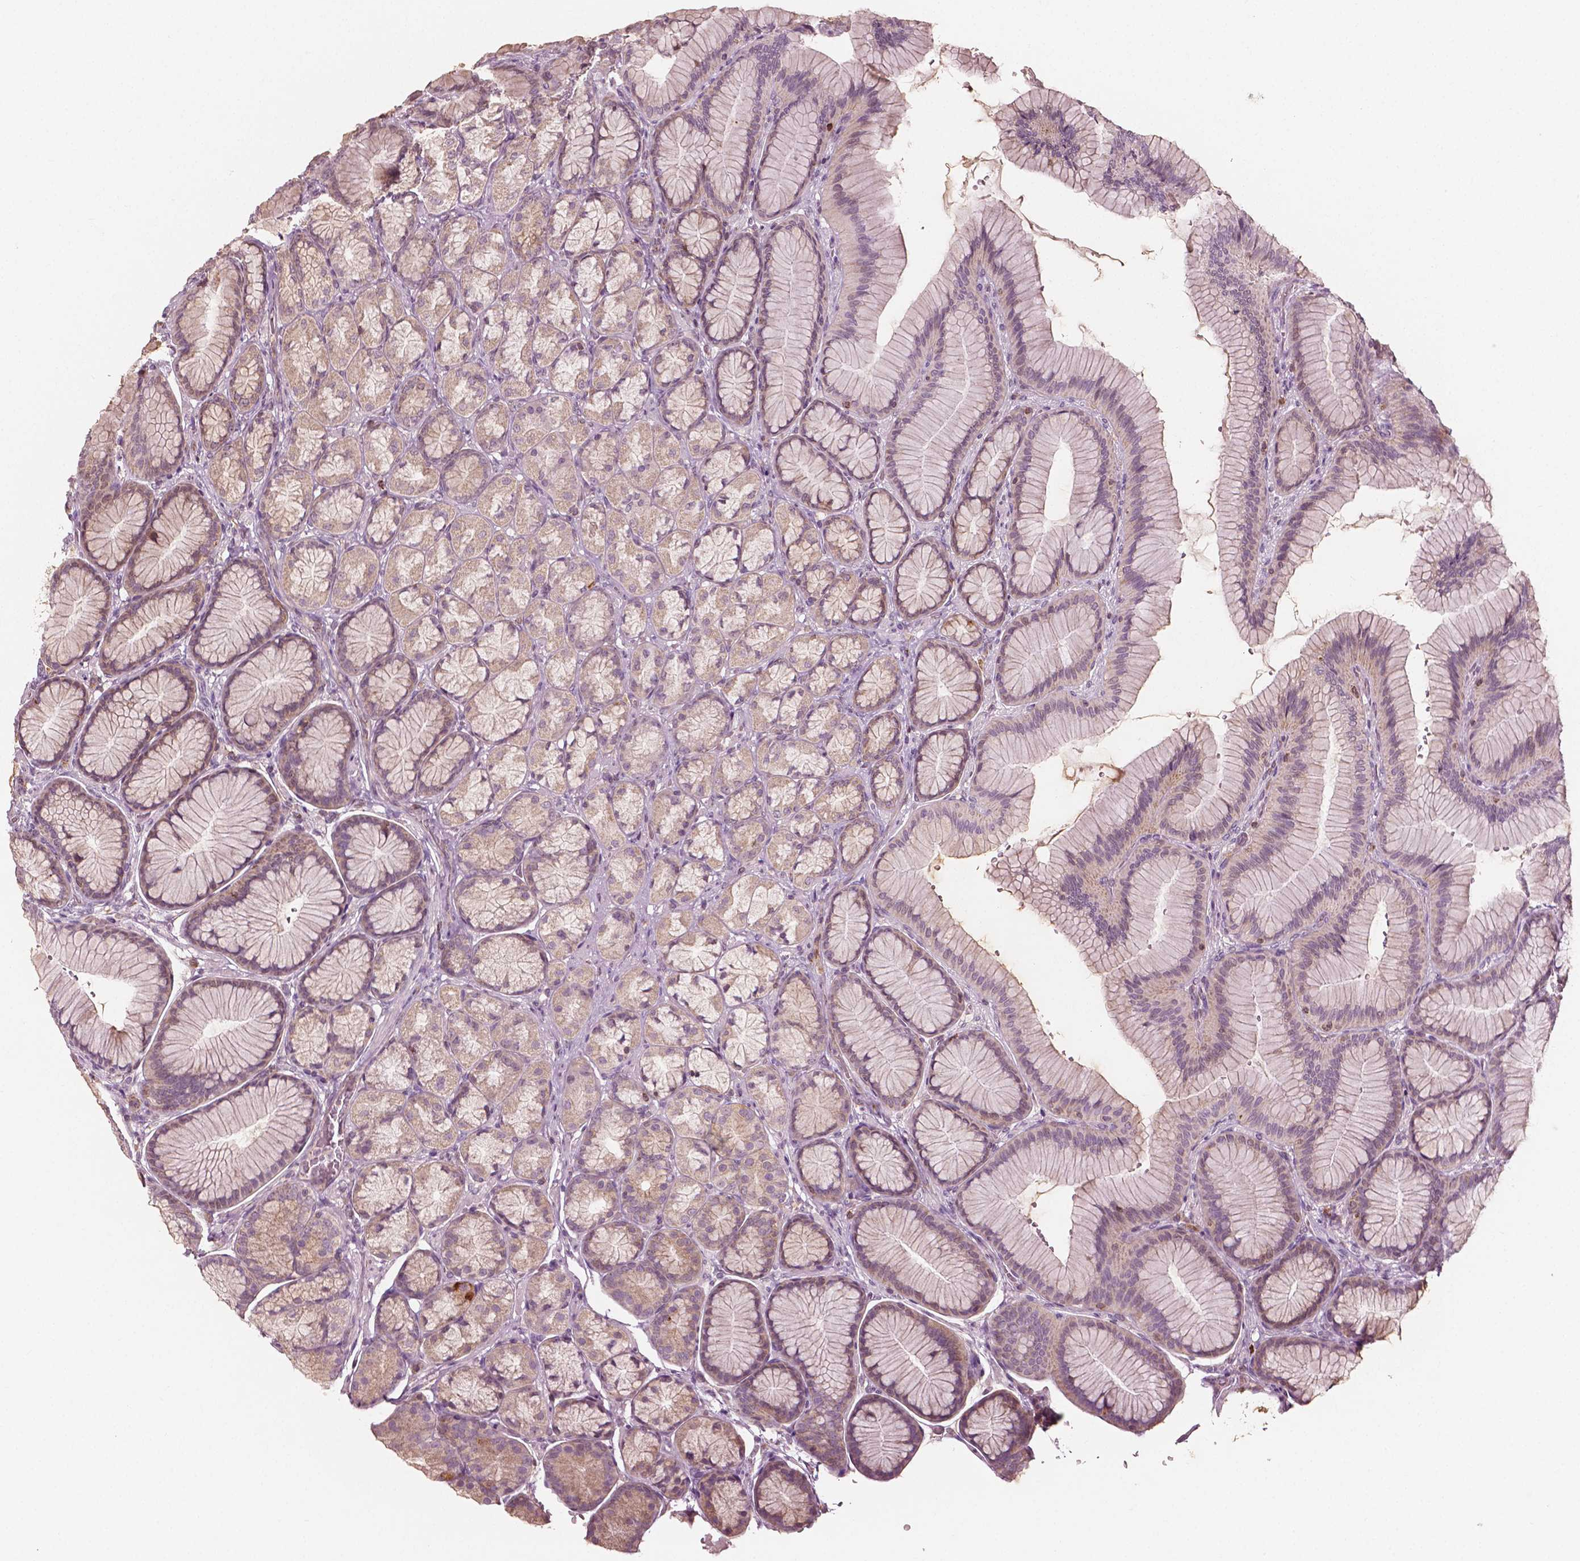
{"staining": {"intensity": "weak", "quantity": "25%-75%", "location": "cytoplasmic/membranous"}, "tissue": "stomach", "cell_type": "Glandular cells", "image_type": "normal", "snomed": [{"axis": "morphology", "description": "Normal tissue, NOS"}, {"axis": "morphology", "description": "Adenocarcinoma, NOS"}, {"axis": "morphology", "description": "Adenocarcinoma, High grade"}, {"axis": "topography", "description": "Stomach, upper"}, {"axis": "topography", "description": "Stomach"}], "caption": "Immunohistochemical staining of benign human stomach reveals weak cytoplasmic/membranous protein positivity in approximately 25%-75% of glandular cells. (Stains: DAB (3,3'-diaminobenzidine) in brown, nuclei in blue, Microscopy: brightfield microscopy at high magnification).", "gene": "MCL1", "patient": {"sex": "female", "age": 65}}